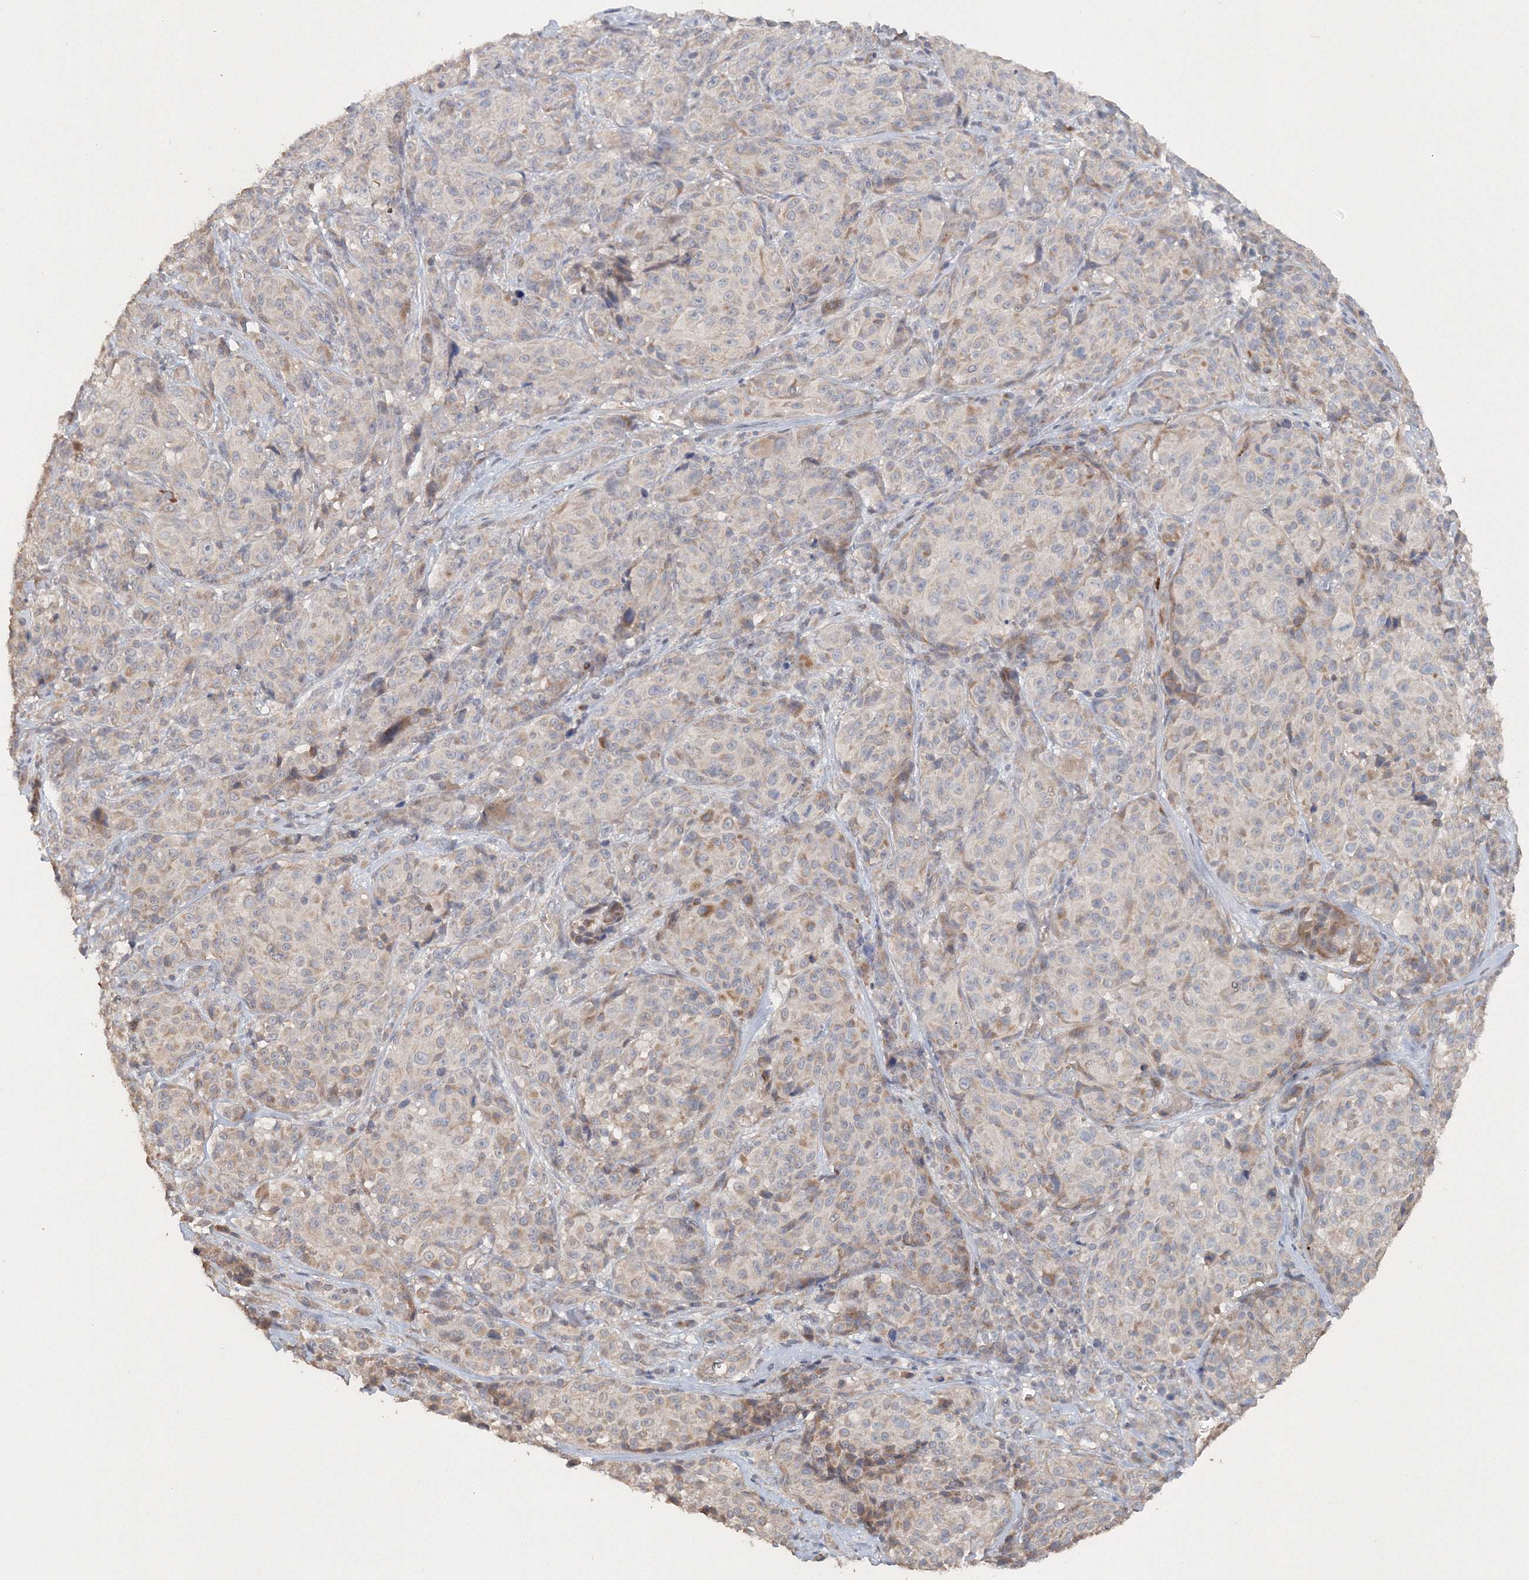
{"staining": {"intensity": "weak", "quantity": "<25%", "location": "cytoplasmic/membranous"}, "tissue": "melanoma", "cell_type": "Tumor cells", "image_type": "cancer", "snomed": [{"axis": "morphology", "description": "Malignant melanoma, NOS"}, {"axis": "topography", "description": "Skin"}], "caption": "Protein analysis of melanoma reveals no significant expression in tumor cells.", "gene": "NALF2", "patient": {"sex": "male", "age": 73}}